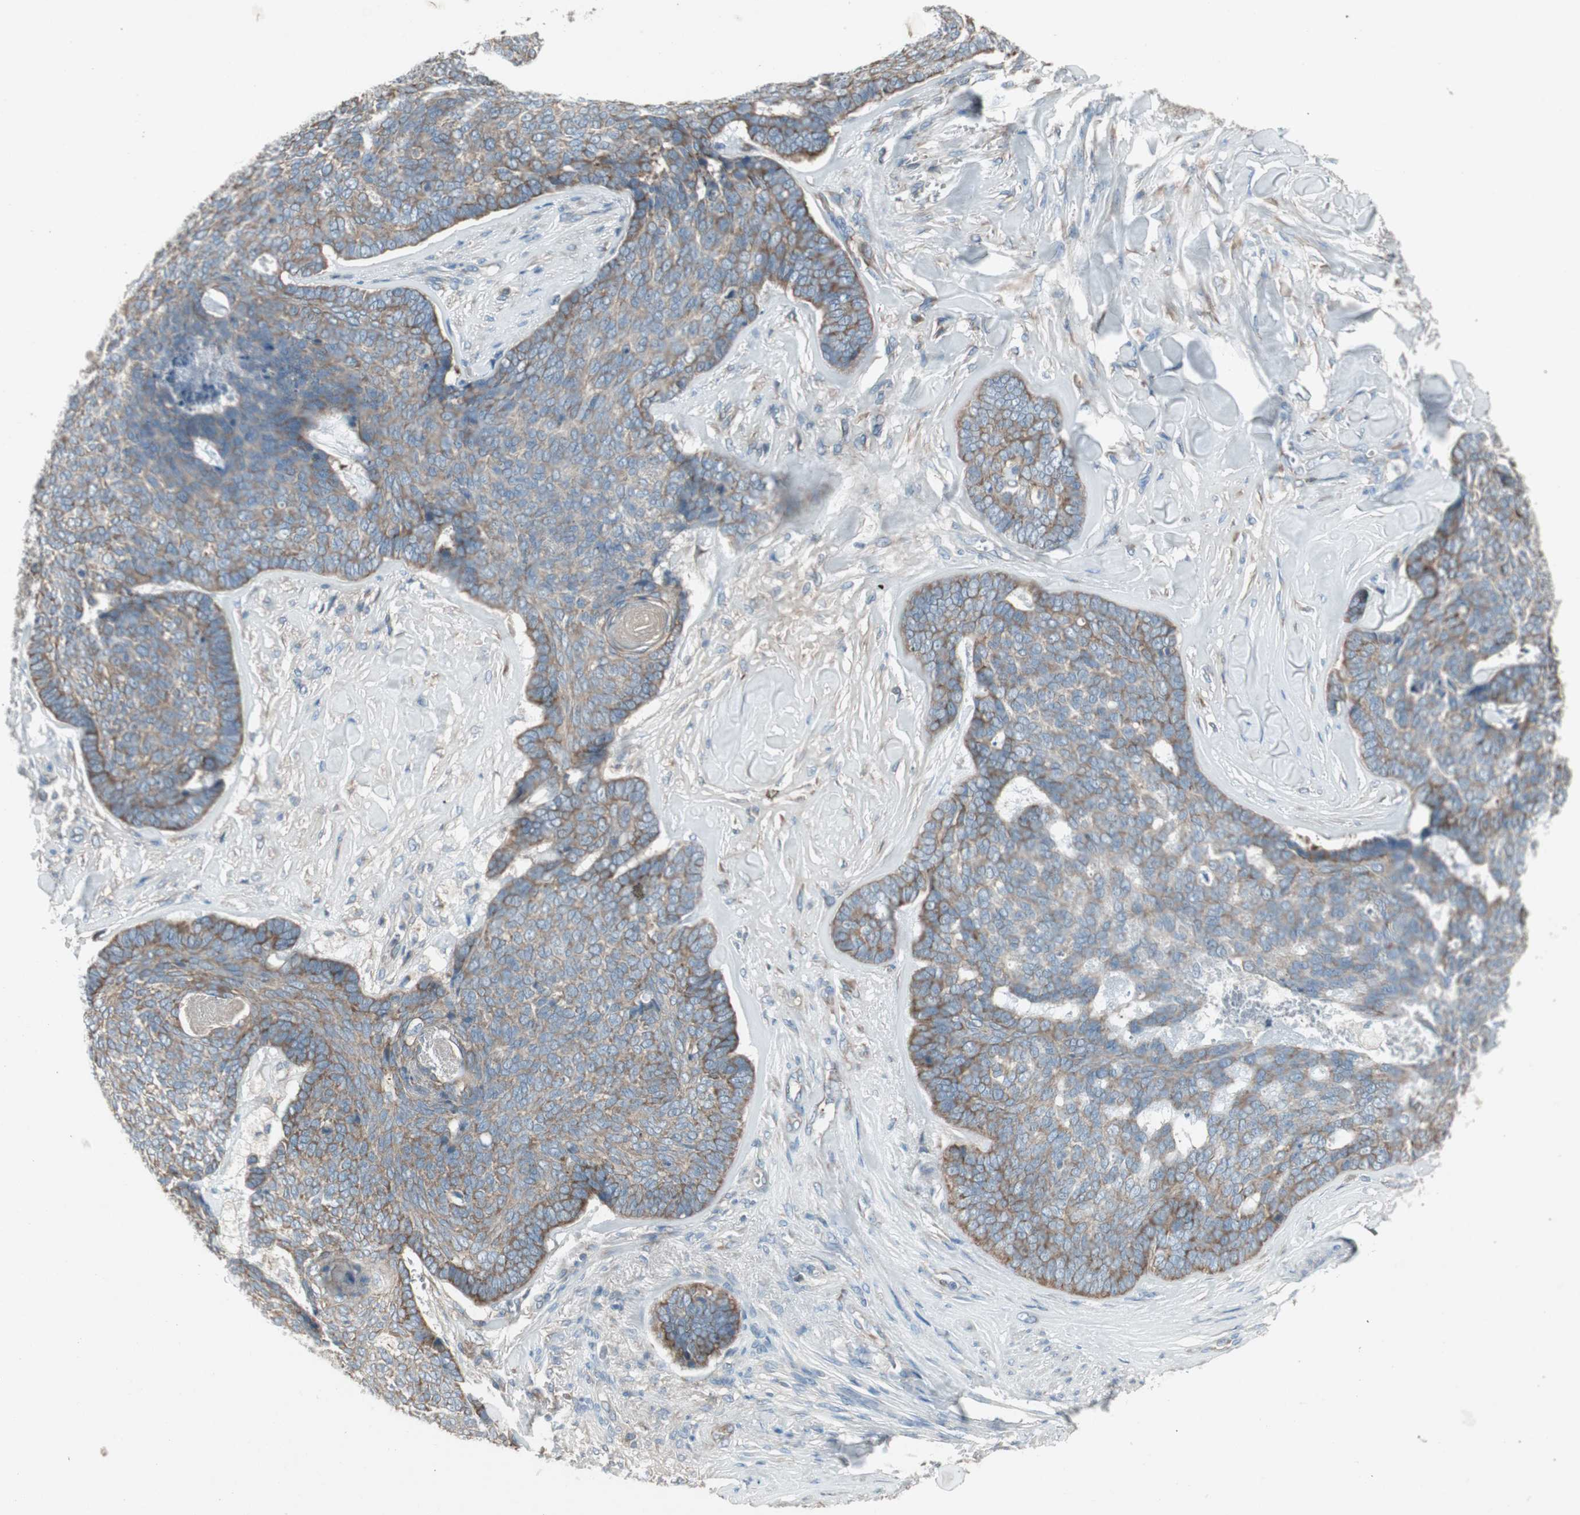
{"staining": {"intensity": "moderate", "quantity": ">75%", "location": "cytoplasmic/membranous"}, "tissue": "skin cancer", "cell_type": "Tumor cells", "image_type": "cancer", "snomed": [{"axis": "morphology", "description": "Basal cell carcinoma"}, {"axis": "topography", "description": "Skin"}], "caption": "Skin basal cell carcinoma tissue shows moderate cytoplasmic/membranous expression in approximately >75% of tumor cells, visualized by immunohistochemistry.", "gene": "PANK2", "patient": {"sex": "male", "age": 84}}